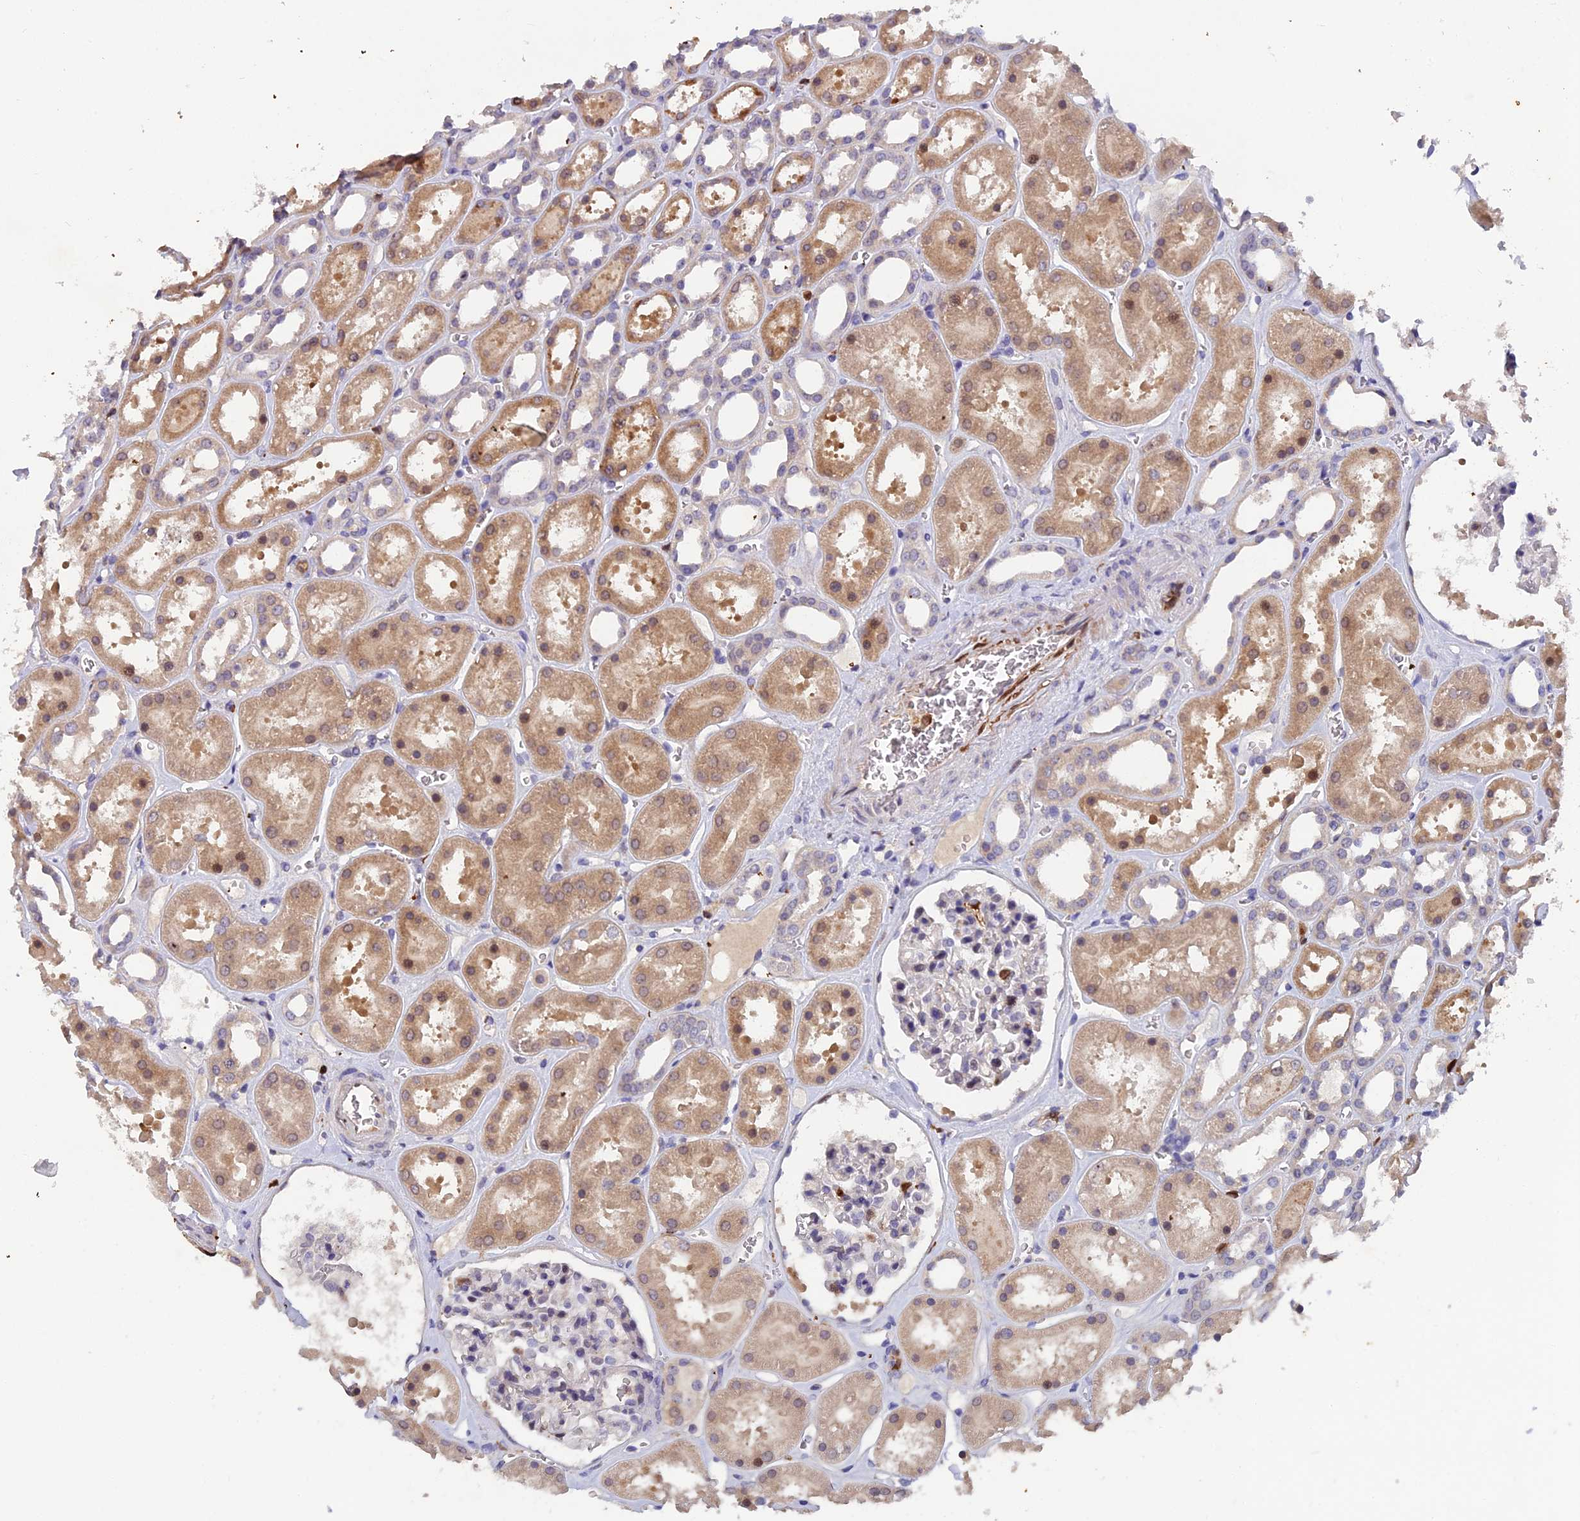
{"staining": {"intensity": "negative", "quantity": "none", "location": "none"}, "tissue": "kidney", "cell_type": "Cells in glomeruli", "image_type": "normal", "snomed": [{"axis": "morphology", "description": "Normal tissue, NOS"}, {"axis": "topography", "description": "Kidney"}], "caption": "Protein analysis of normal kidney demonstrates no significant expression in cells in glomeruli.", "gene": "GALK2", "patient": {"sex": "female", "age": 41}}